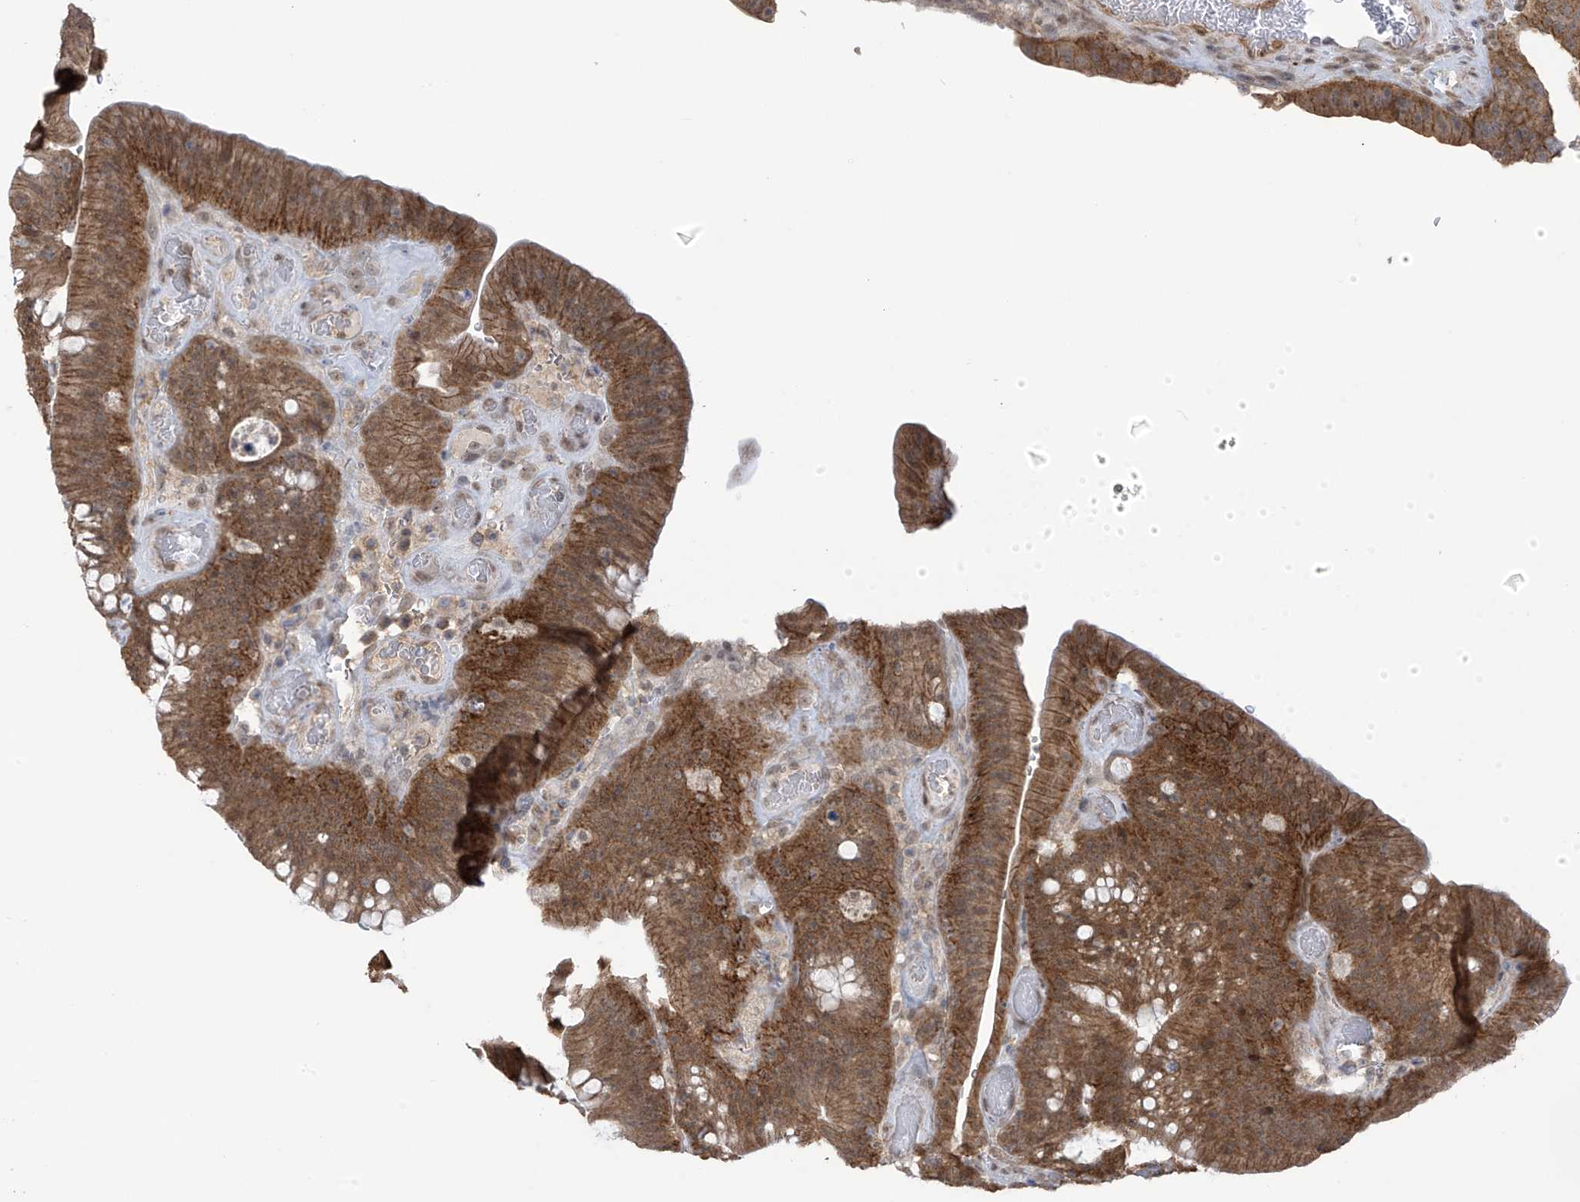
{"staining": {"intensity": "strong", "quantity": ">75%", "location": "cytoplasmic/membranous"}, "tissue": "colorectal cancer", "cell_type": "Tumor cells", "image_type": "cancer", "snomed": [{"axis": "morphology", "description": "Normal tissue, NOS"}, {"axis": "topography", "description": "Colon"}], "caption": "Strong cytoplasmic/membranous protein positivity is seen in about >75% of tumor cells in colorectal cancer.", "gene": "KIAA1522", "patient": {"sex": "female", "age": 82}}